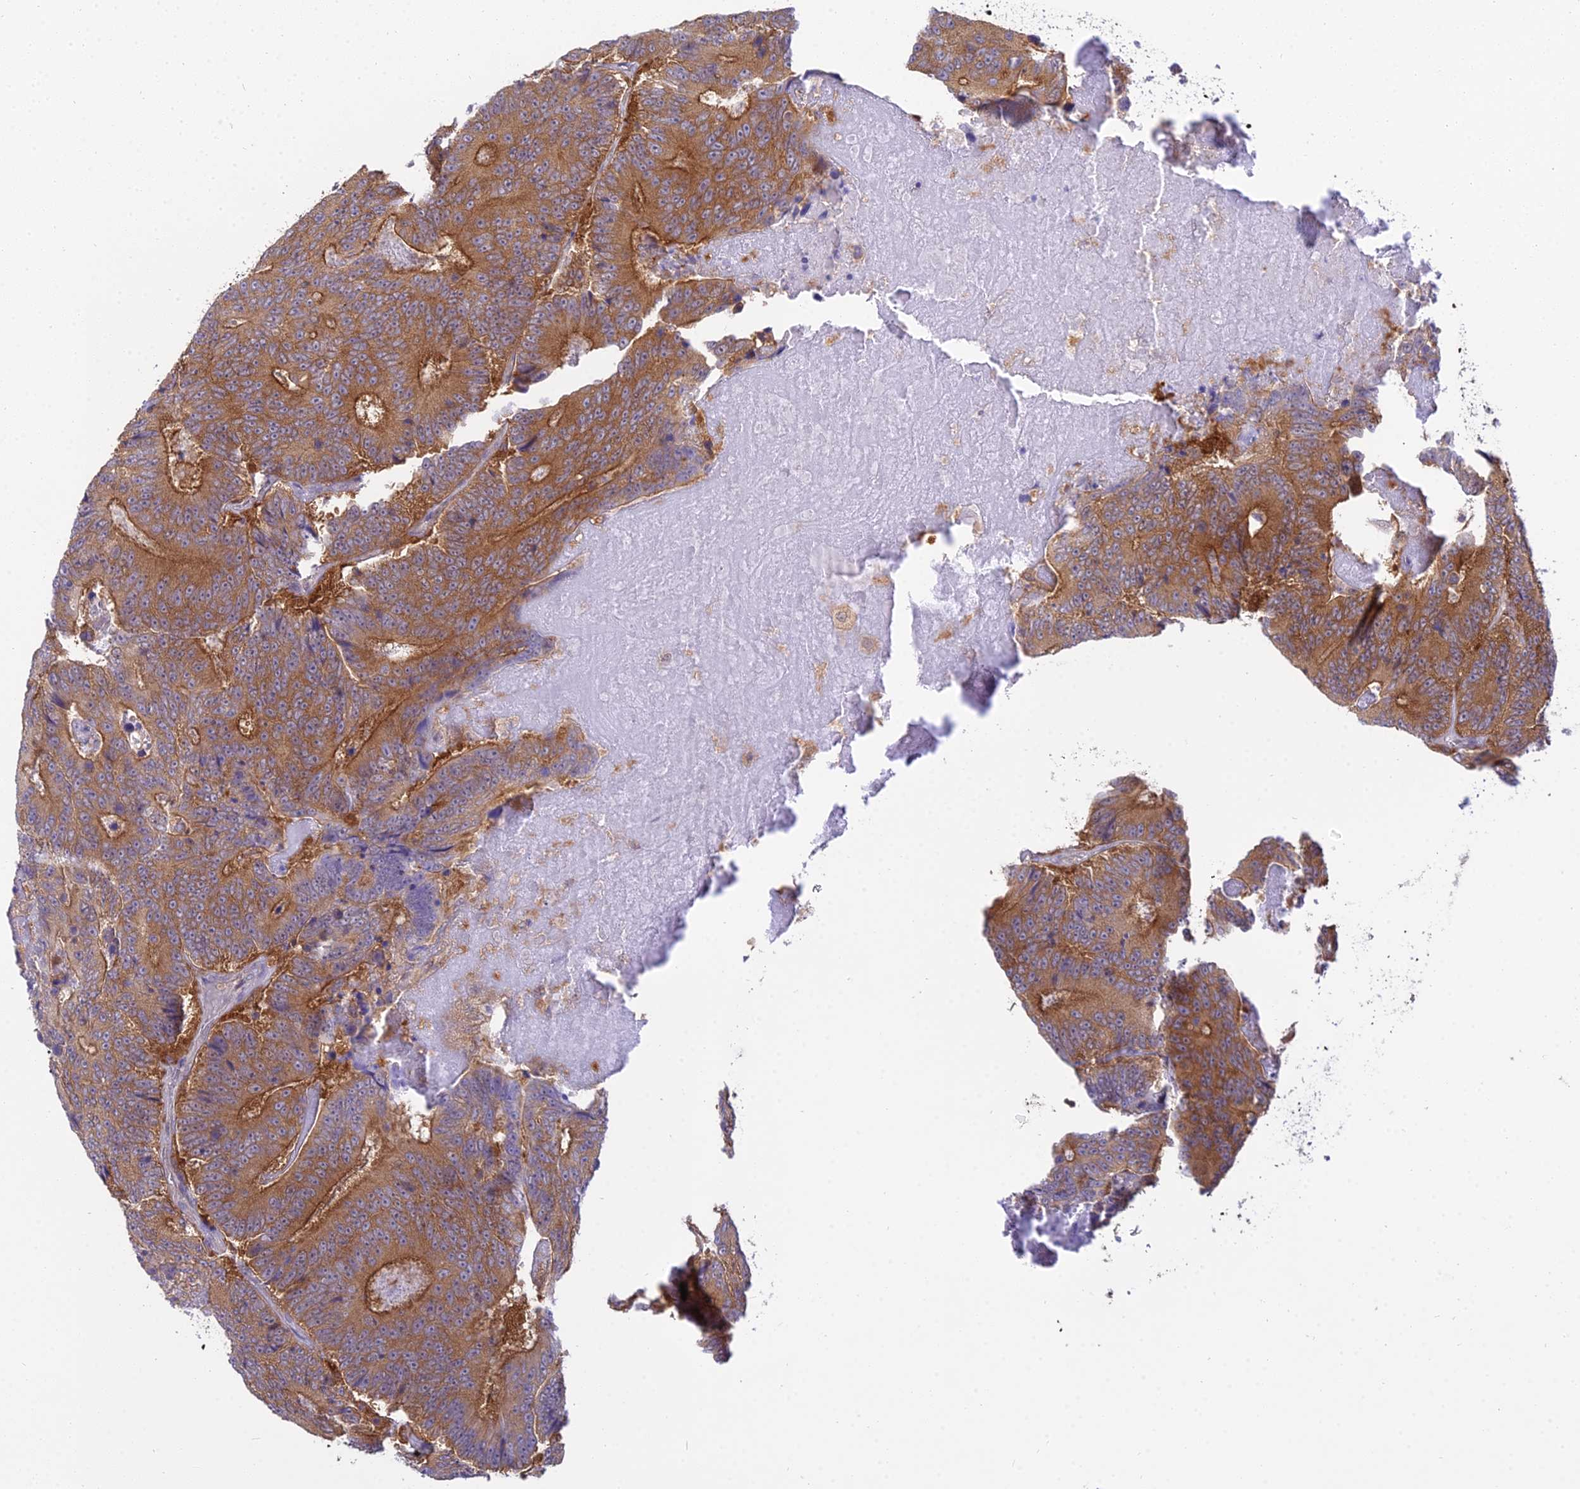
{"staining": {"intensity": "moderate", "quantity": ">75%", "location": "cytoplasmic/membranous"}, "tissue": "colorectal cancer", "cell_type": "Tumor cells", "image_type": "cancer", "snomed": [{"axis": "morphology", "description": "Adenocarcinoma, NOS"}, {"axis": "topography", "description": "Colon"}], "caption": "About >75% of tumor cells in colorectal cancer (adenocarcinoma) exhibit moderate cytoplasmic/membranous protein positivity as visualized by brown immunohistochemical staining.", "gene": "UBE2G1", "patient": {"sex": "male", "age": 83}}